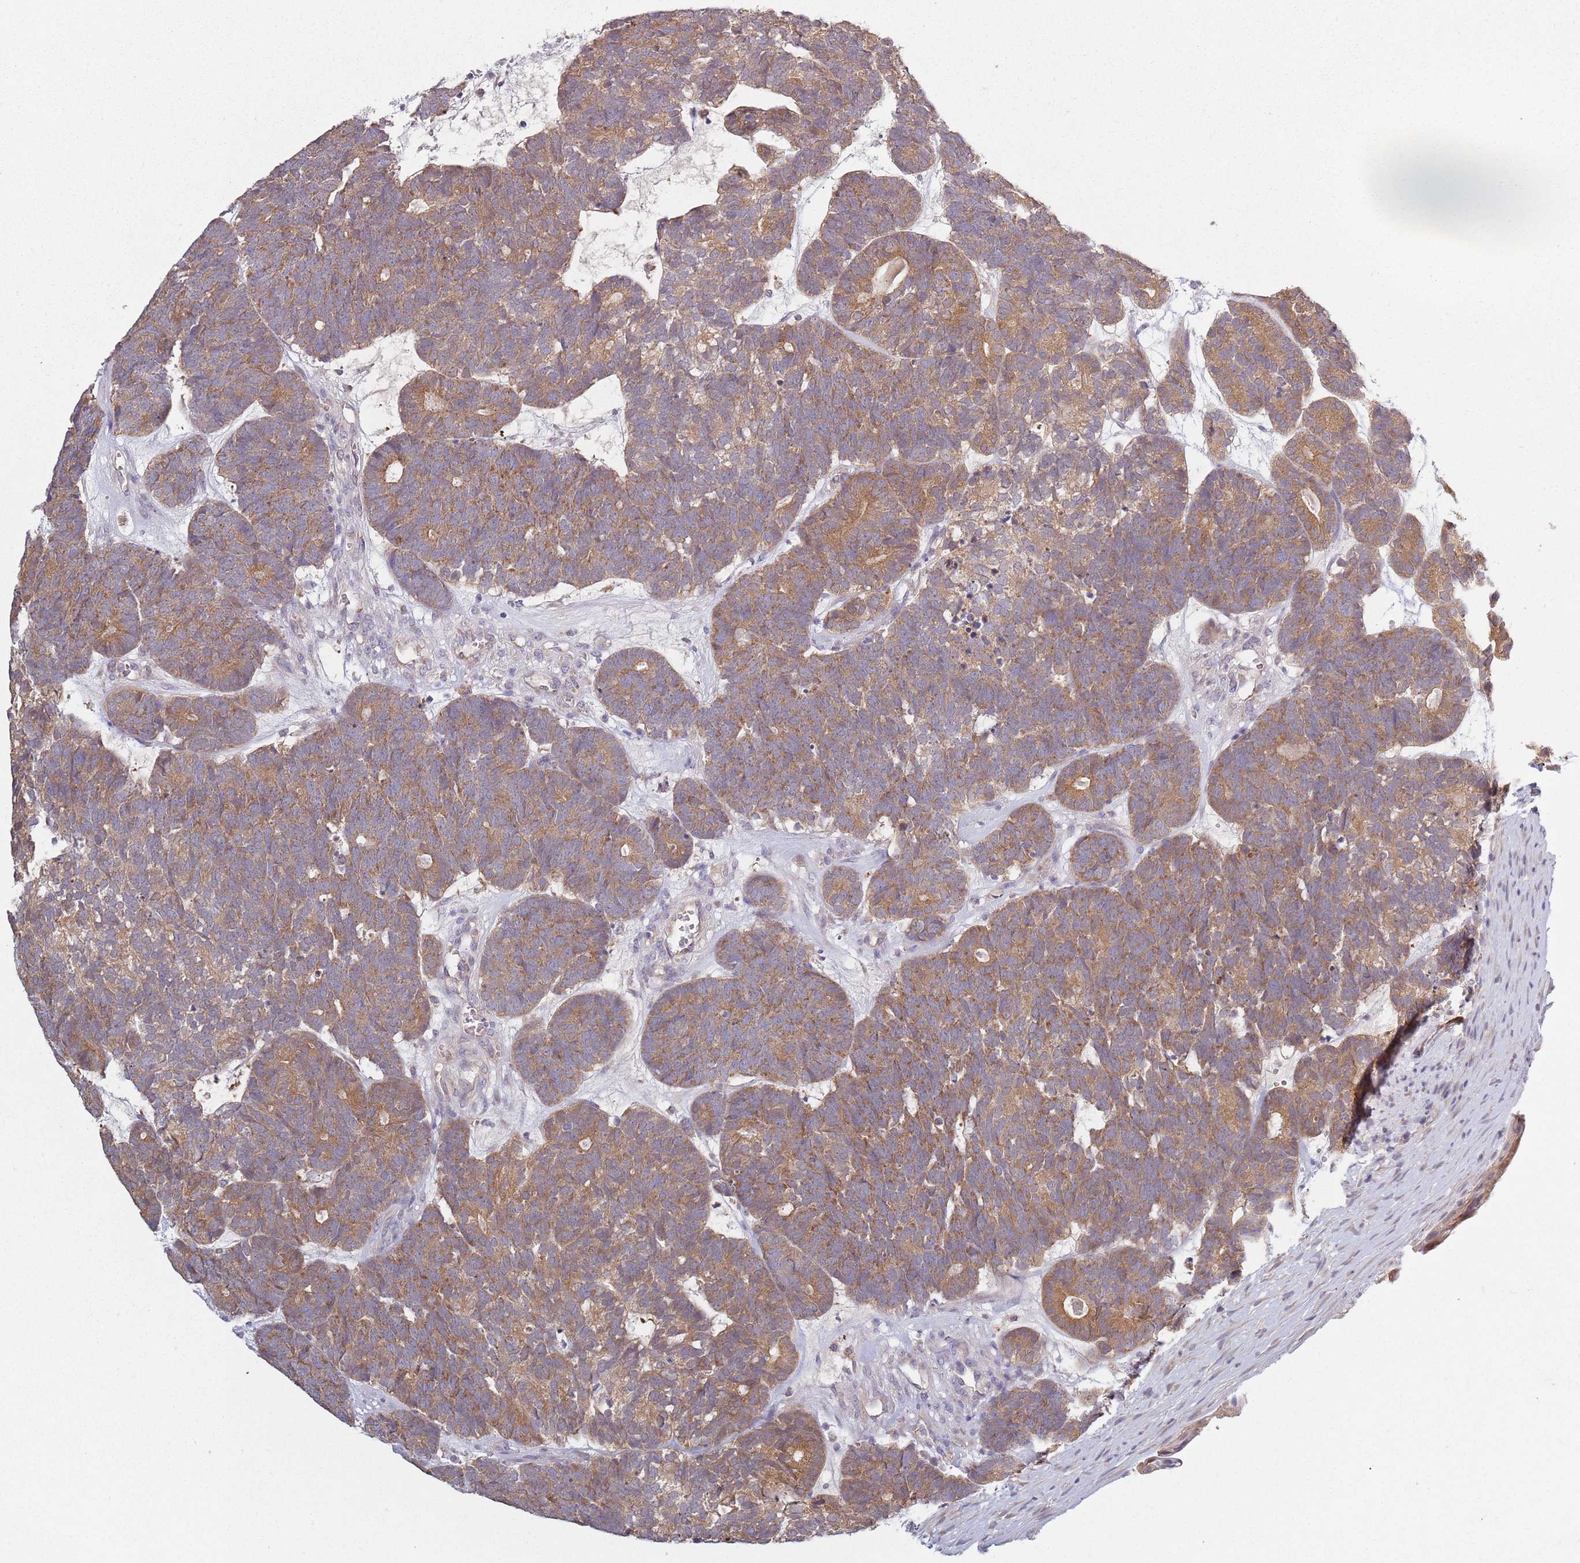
{"staining": {"intensity": "moderate", "quantity": ">75%", "location": "cytoplasmic/membranous"}, "tissue": "head and neck cancer", "cell_type": "Tumor cells", "image_type": "cancer", "snomed": [{"axis": "morphology", "description": "Adenocarcinoma, NOS"}, {"axis": "topography", "description": "Head-Neck"}], "caption": "An immunohistochemistry (IHC) histopathology image of tumor tissue is shown. Protein staining in brown highlights moderate cytoplasmic/membranous positivity in head and neck adenocarcinoma within tumor cells.", "gene": "COQ5", "patient": {"sex": "female", "age": 81}}